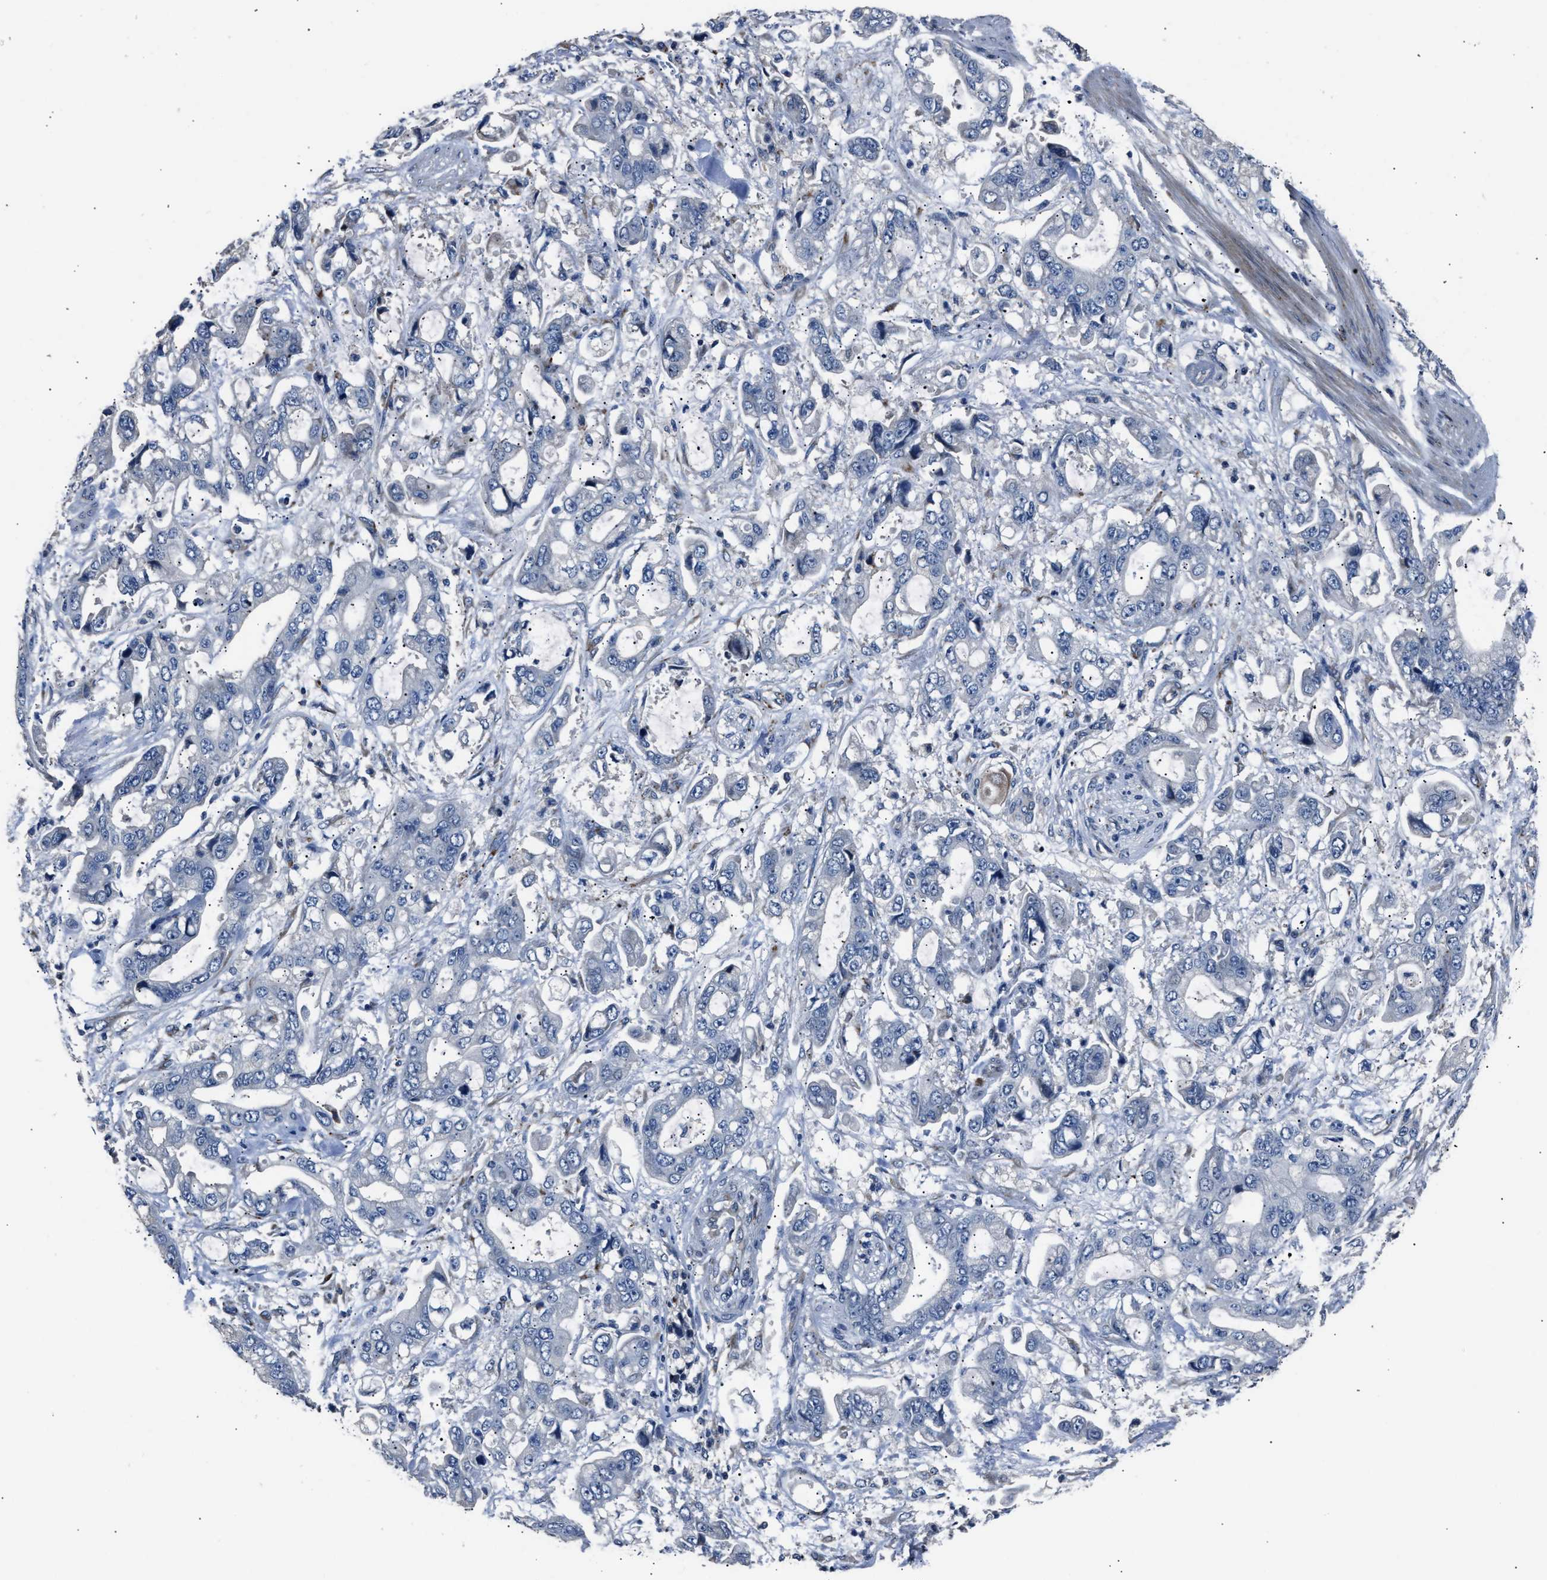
{"staining": {"intensity": "negative", "quantity": "none", "location": "none"}, "tissue": "stomach cancer", "cell_type": "Tumor cells", "image_type": "cancer", "snomed": [{"axis": "morphology", "description": "Normal tissue, NOS"}, {"axis": "morphology", "description": "Adenocarcinoma, NOS"}, {"axis": "topography", "description": "Stomach"}], "caption": "IHC of human stomach cancer demonstrates no positivity in tumor cells.", "gene": "DNAJC24", "patient": {"sex": "male", "age": 62}}